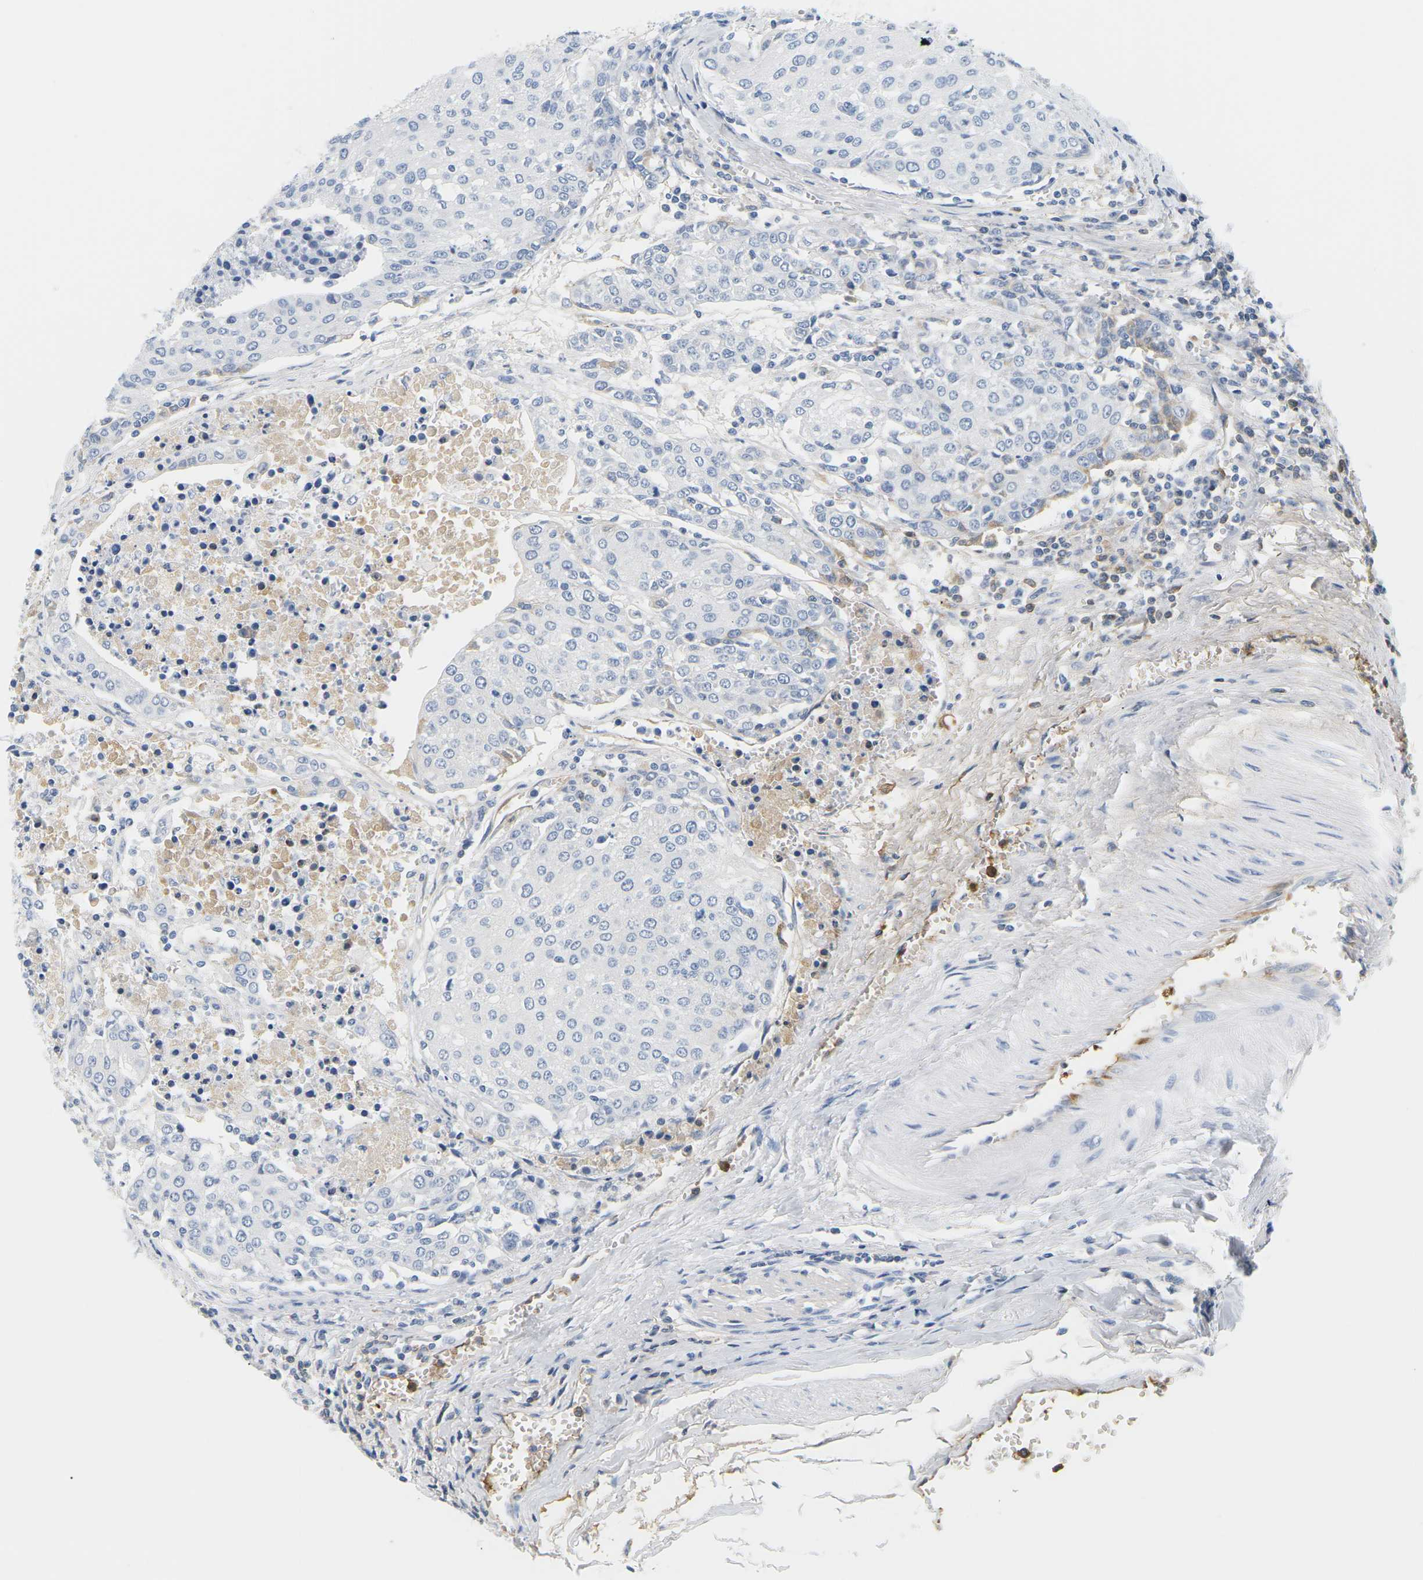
{"staining": {"intensity": "negative", "quantity": "none", "location": "none"}, "tissue": "urothelial cancer", "cell_type": "Tumor cells", "image_type": "cancer", "snomed": [{"axis": "morphology", "description": "Urothelial carcinoma, High grade"}, {"axis": "topography", "description": "Urinary bladder"}], "caption": "IHC of urothelial cancer shows no expression in tumor cells.", "gene": "APOB", "patient": {"sex": "female", "age": 85}}